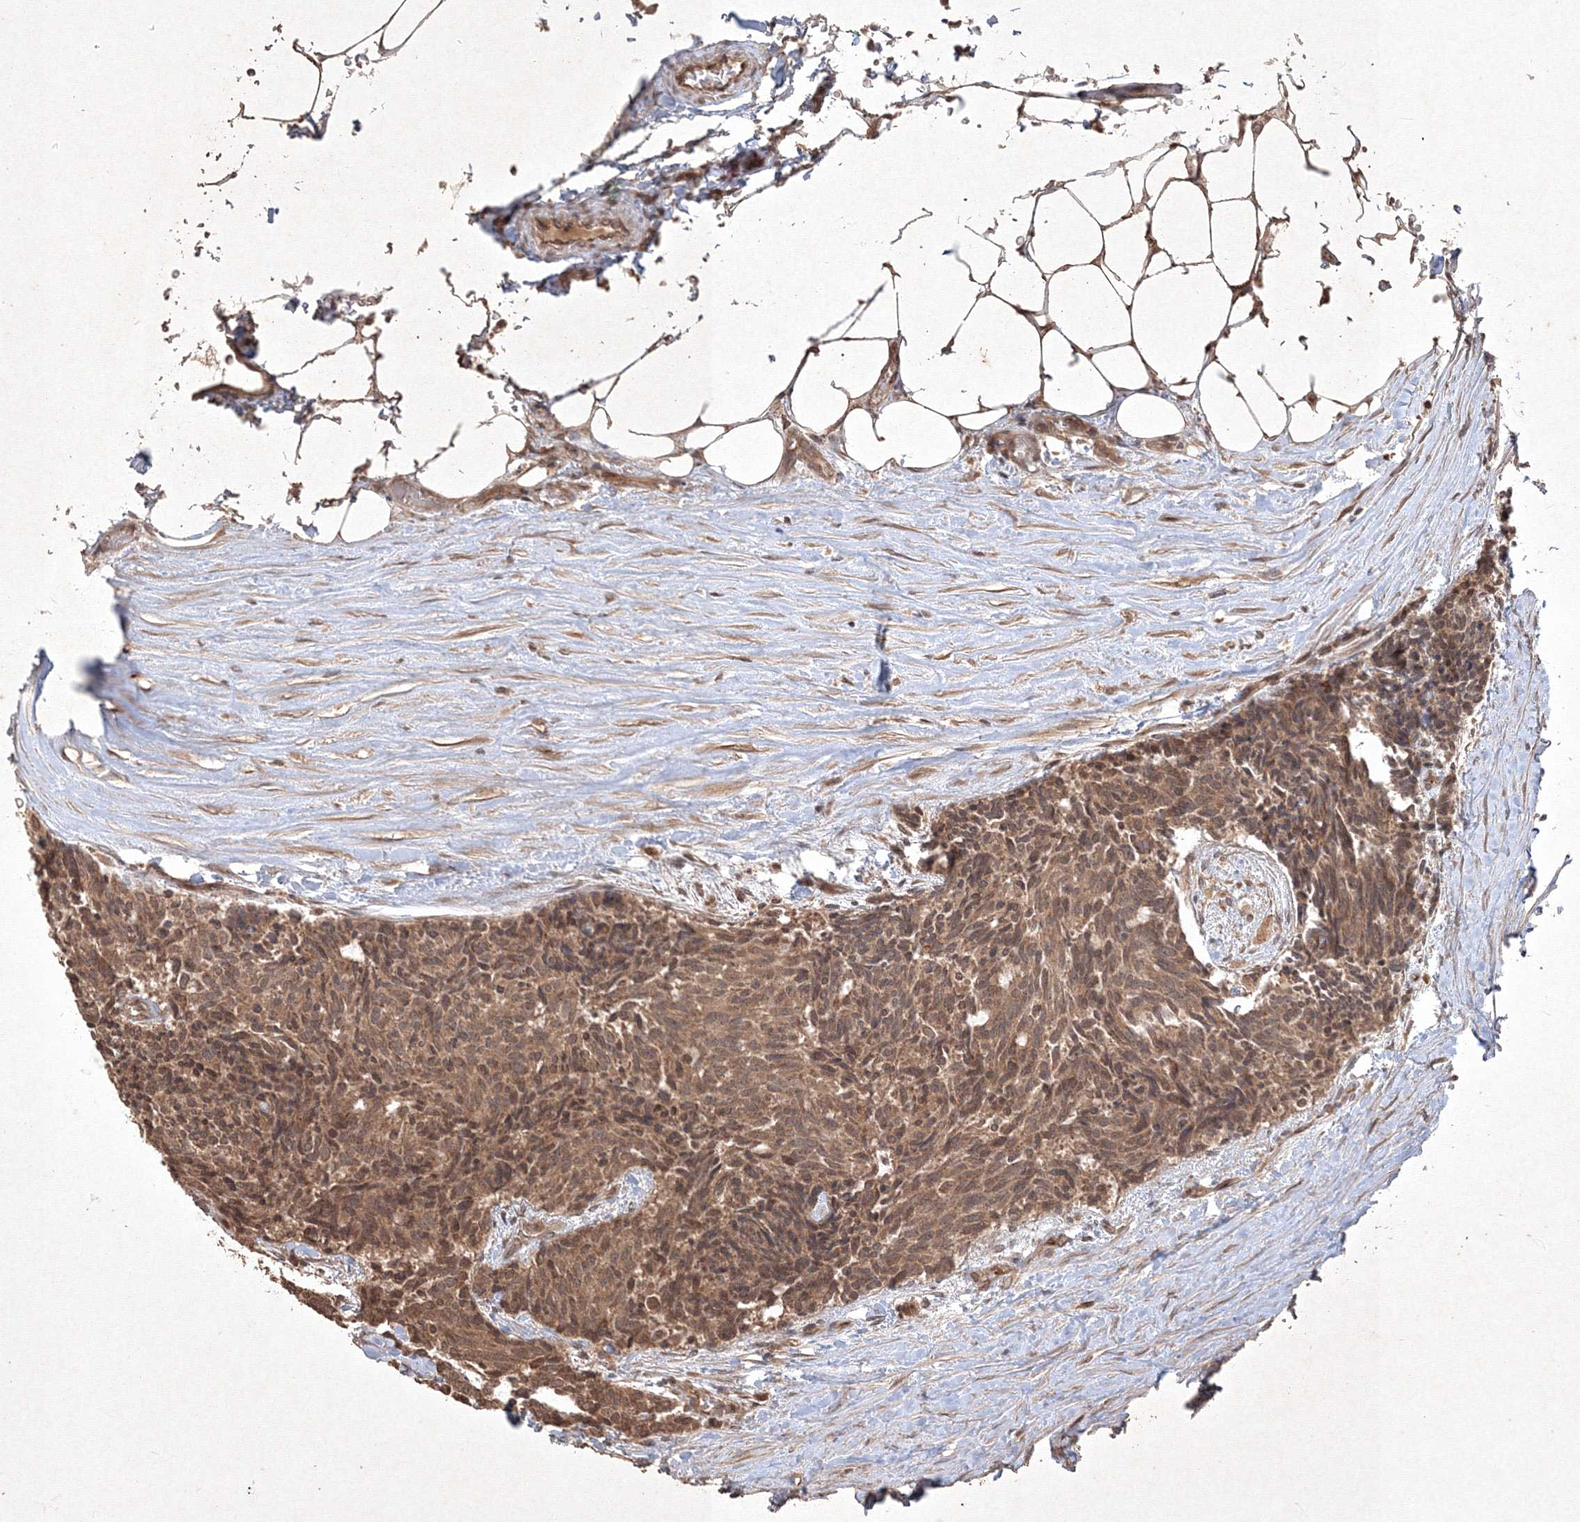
{"staining": {"intensity": "moderate", "quantity": ">75%", "location": "cytoplasmic/membranous,nuclear"}, "tissue": "carcinoid", "cell_type": "Tumor cells", "image_type": "cancer", "snomed": [{"axis": "morphology", "description": "Carcinoid, malignant, NOS"}, {"axis": "topography", "description": "Pancreas"}], "caption": "Protein expression analysis of human malignant carcinoid reveals moderate cytoplasmic/membranous and nuclear expression in approximately >75% of tumor cells.", "gene": "PELI3", "patient": {"sex": "female", "age": 54}}